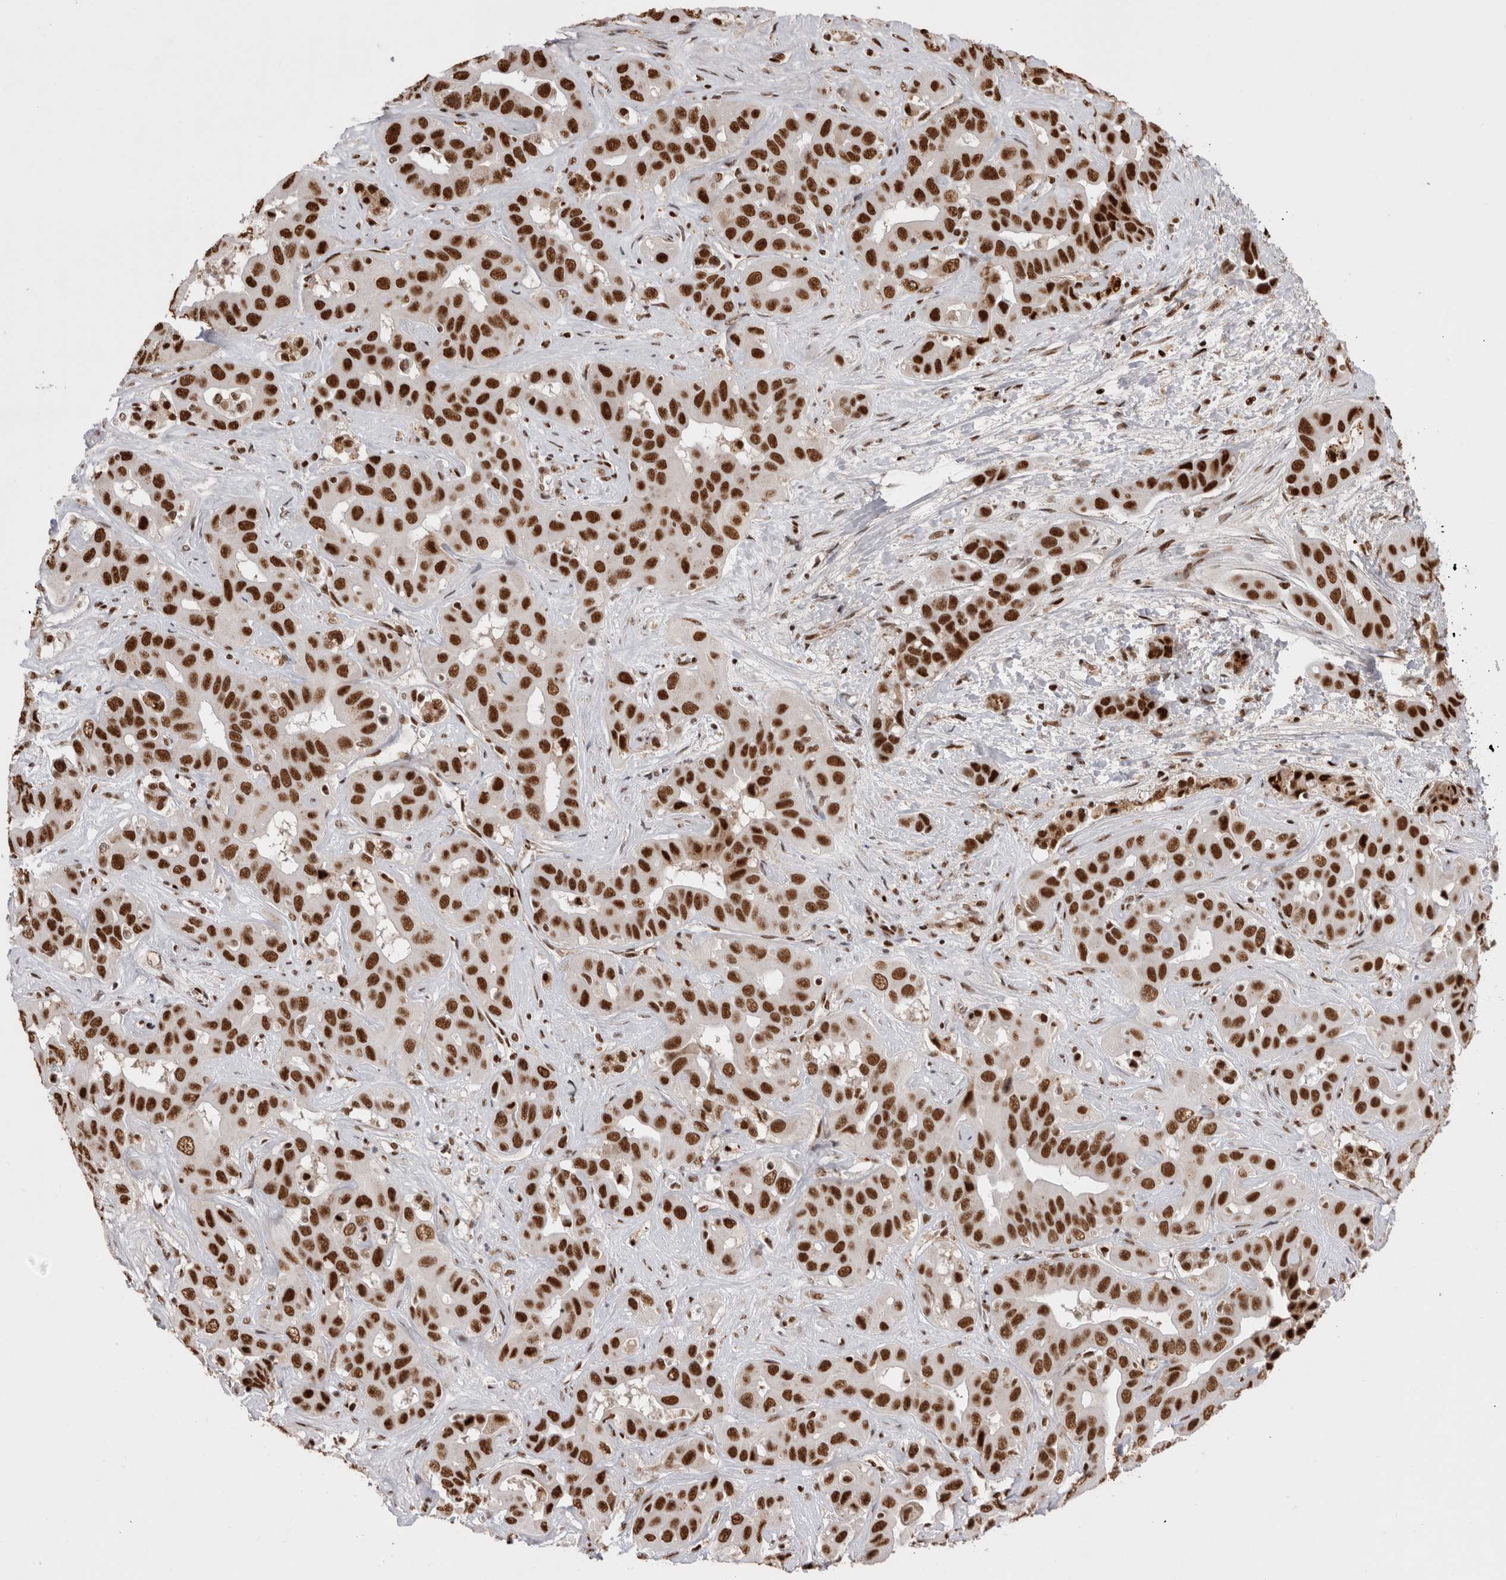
{"staining": {"intensity": "moderate", "quantity": ">75%", "location": "nuclear"}, "tissue": "liver cancer", "cell_type": "Tumor cells", "image_type": "cancer", "snomed": [{"axis": "morphology", "description": "Cholangiocarcinoma"}, {"axis": "topography", "description": "Liver"}], "caption": "Tumor cells demonstrate medium levels of moderate nuclear positivity in about >75% of cells in liver cancer (cholangiocarcinoma). Using DAB (brown) and hematoxylin (blue) stains, captured at high magnification using brightfield microscopy.", "gene": "EYA2", "patient": {"sex": "female", "age": 52}}